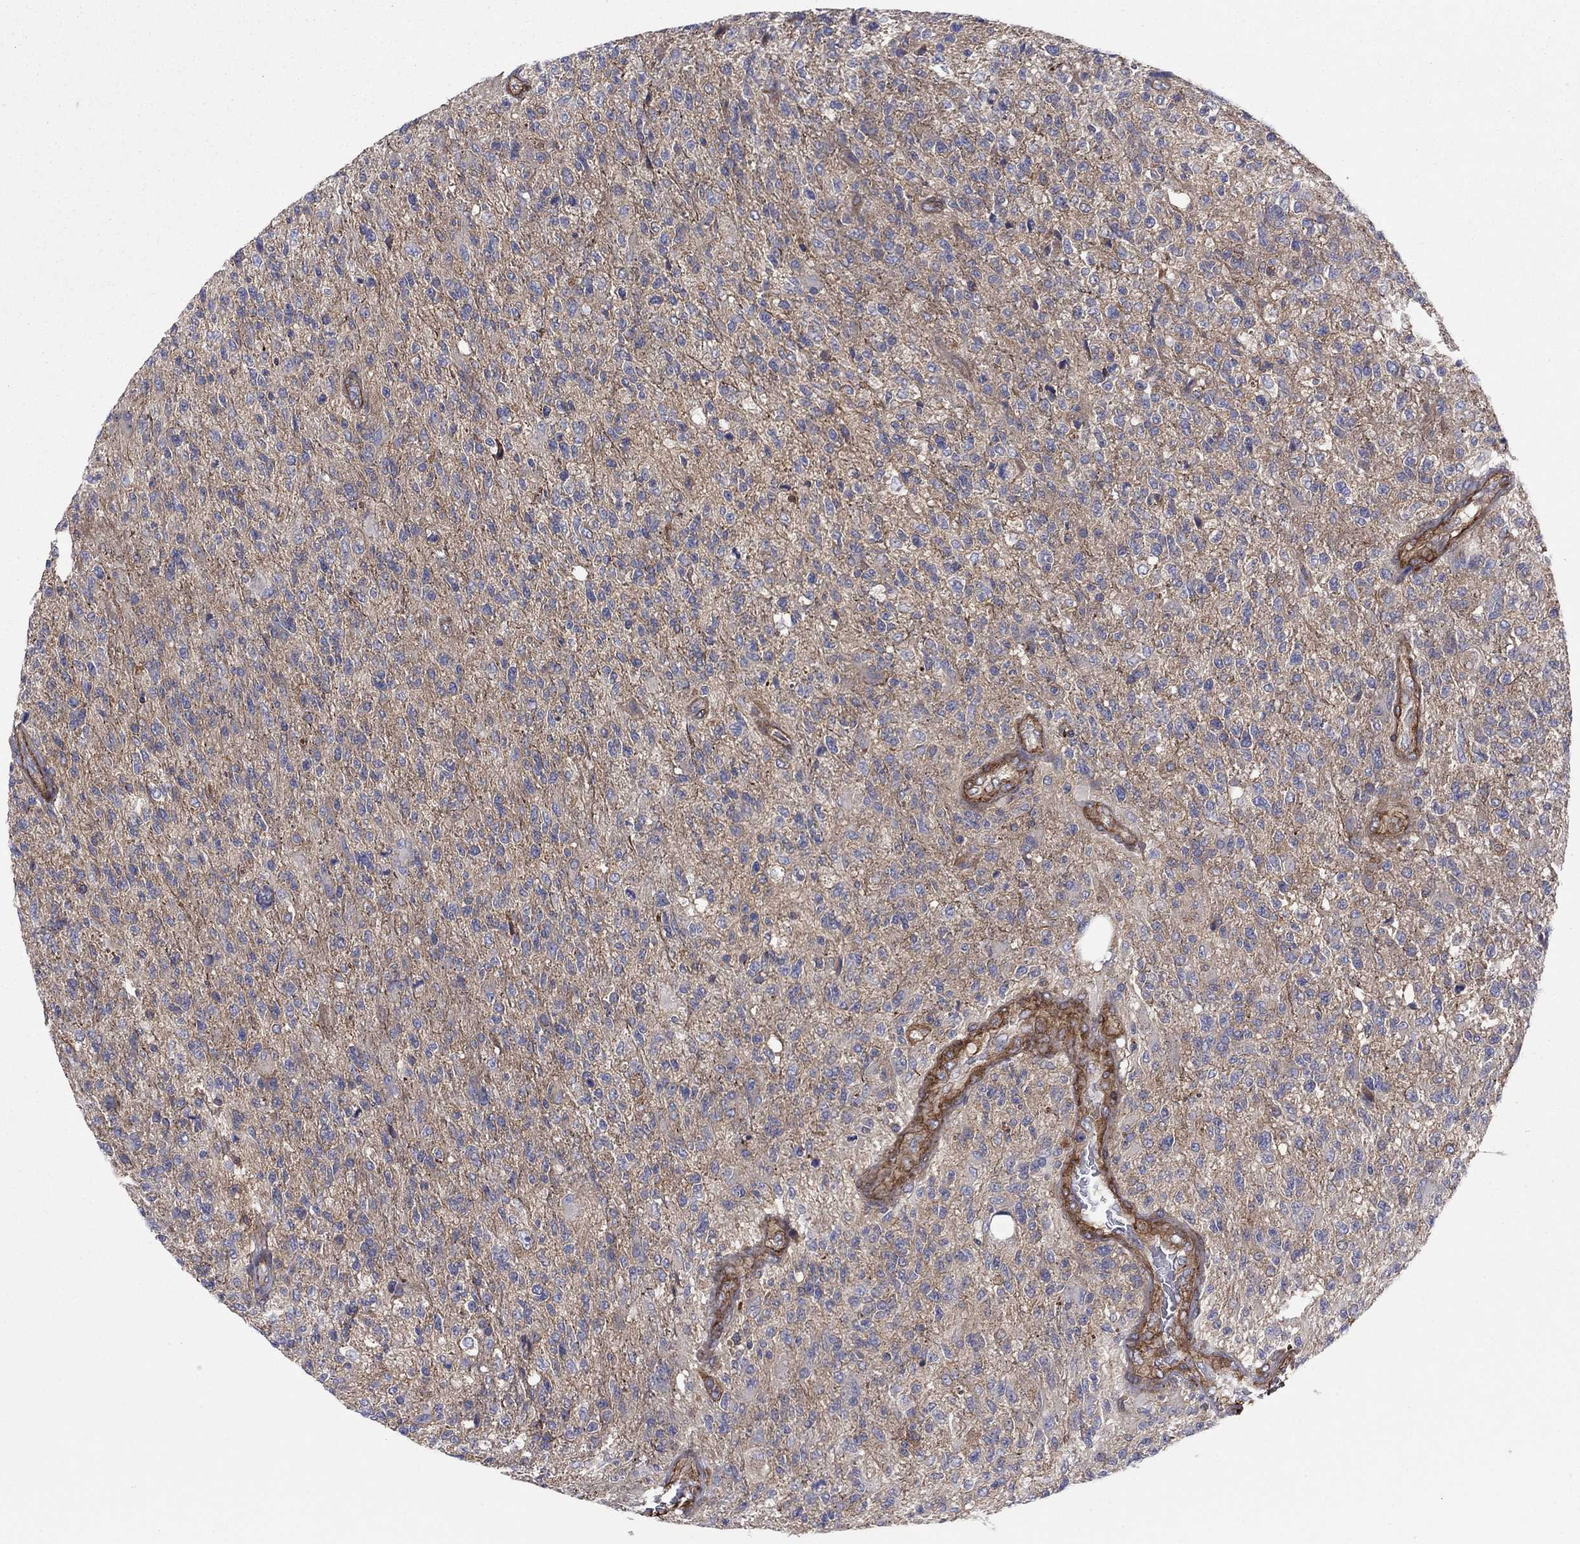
{"staining": {"intensity": "negative", "quantity": "none", "location": "none"}, "tissue": "glioma", "cell_type": "Tumor cells", "image_type": "cancer", "snomed": [{"axis": "morphology", "description": "Glioma, malignant, High grade"}, {"axis": "topography", "description": "Brain"}], "caption": "There is no significant staining in tumor cells of glioma.", "gene": "PAG1", "patient": {"sex": "male", "age": 56}}